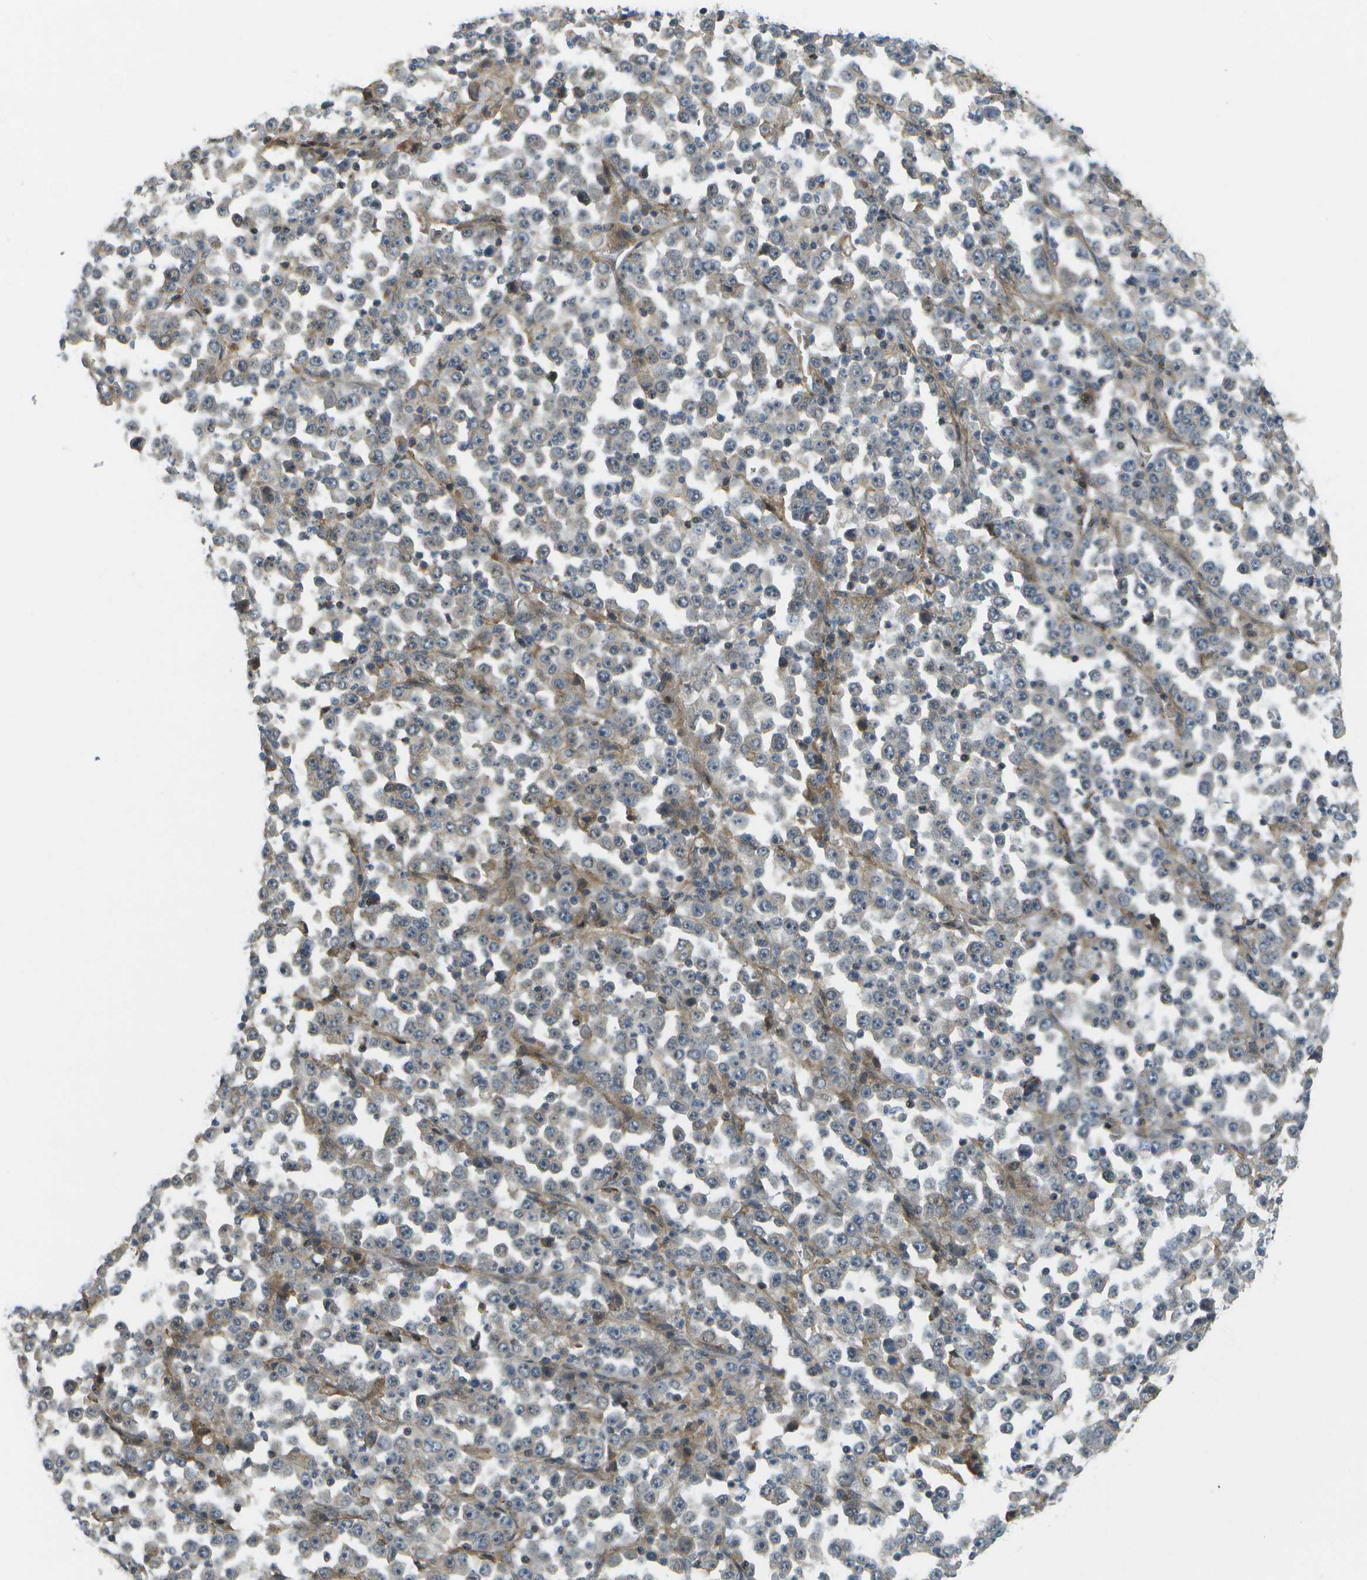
{"staining": {"intensity": "negative", "quantity": "none", "location": "none"}, "tissue": "stomach cancer", "cell_type": "Tumor cells", "image_type": "cancer", "snomed": [{"axis": "morphology", "description": "Normal tissue, NOS"}, {"axis": "morphology", "description": "Adenocarcinoma, NOS"}, {"axis": "topography", "description": "Stomach, upper"}, {"axis": "topography", "description": "Stomach"}], "caption": "An image of human stomach adenocarcinoma is negative for staining in tumor cells.", "gene": "WNK2", "patient": {"sex": "male", "age": 59}}